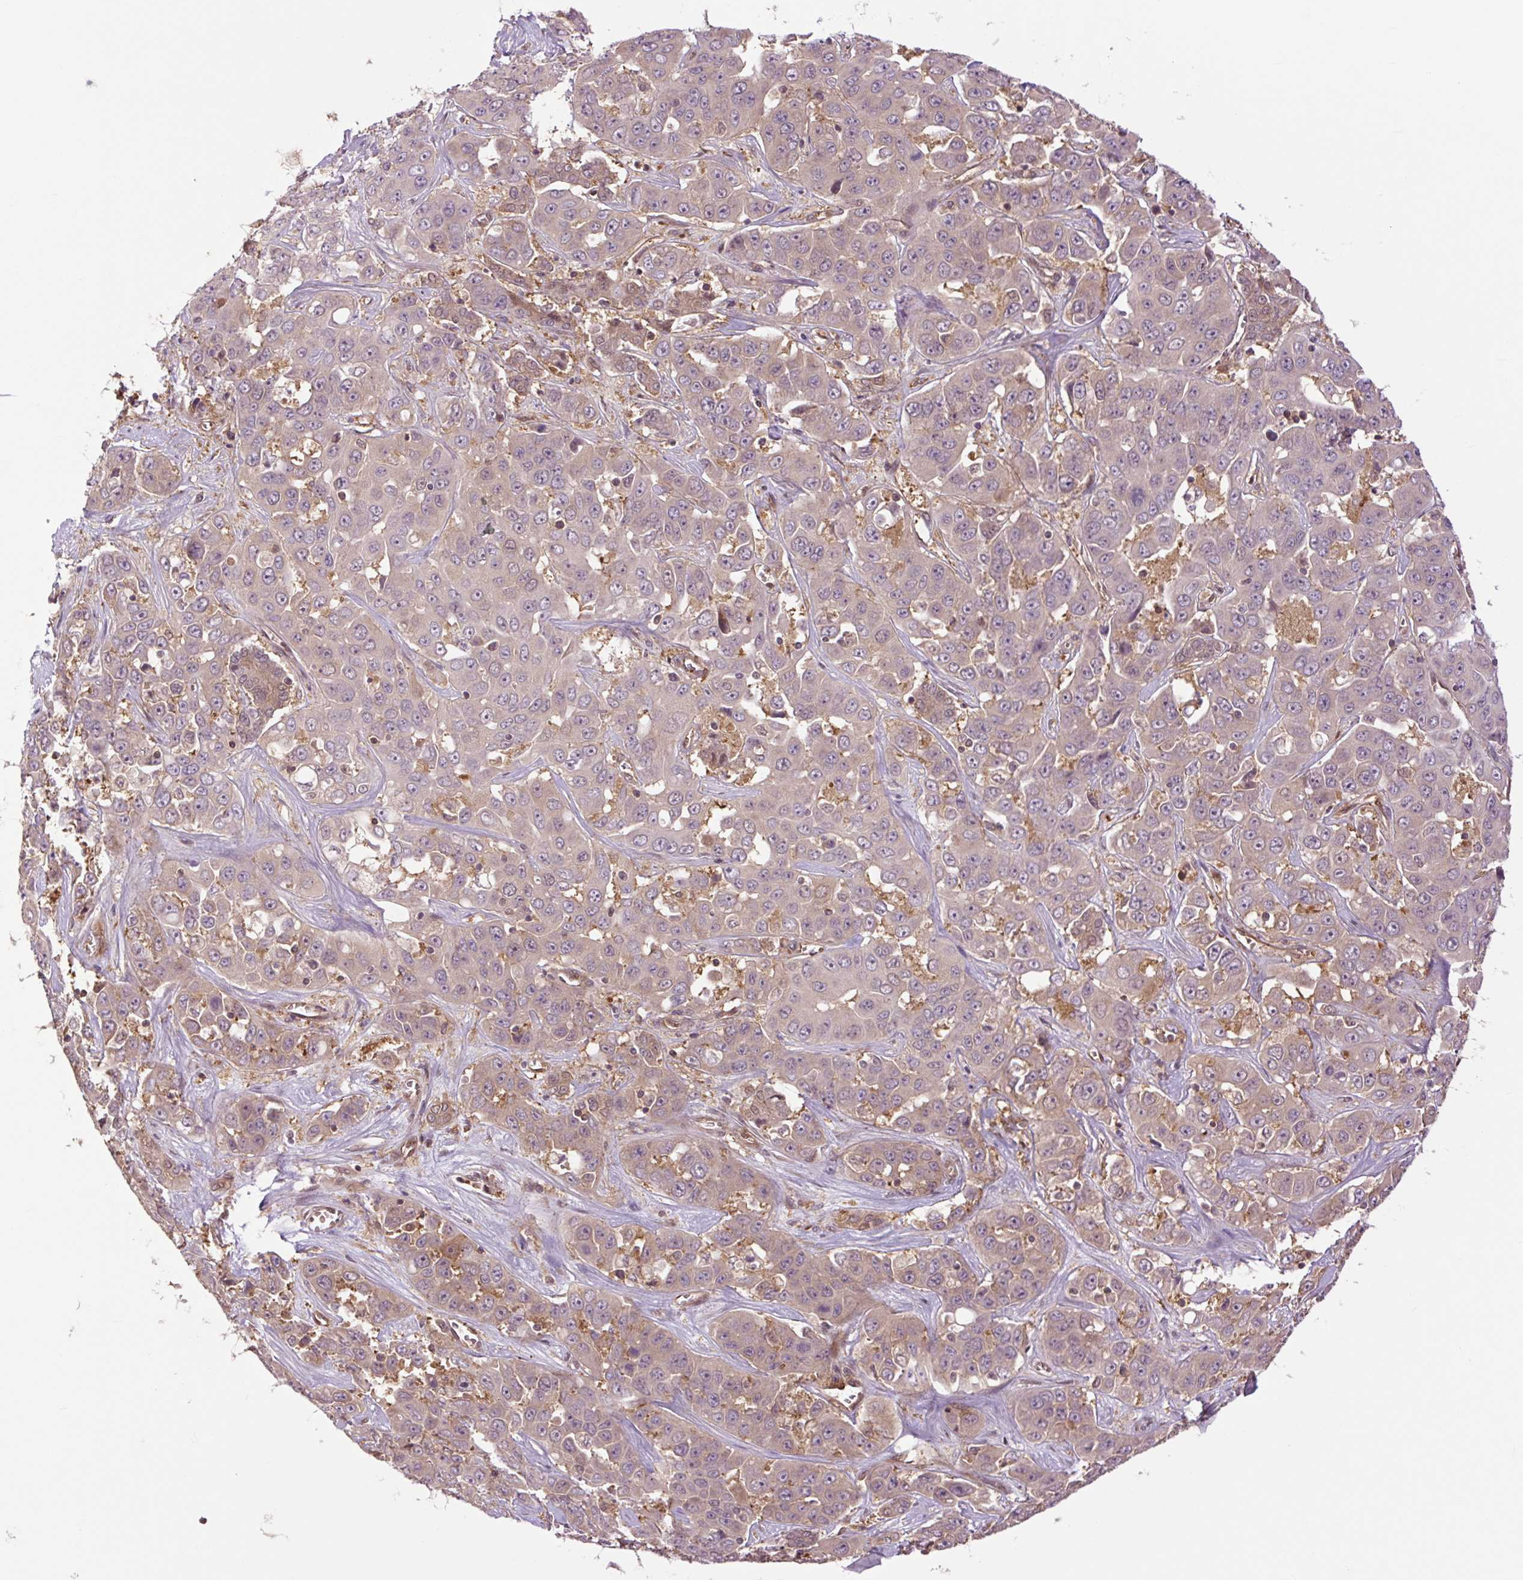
{"staining": {"intensity": "negative", "quantity": "none", "location": "none"}, "tissue": "liver cancer", "cell_type": "Tumor cells", "image_type": "cancer", "snomed": [{"axis": "morphology", "description": "Cholangiocarcinoma"}, {"axis": "topography", "description": "Liver"}], "caption": "There is no significant positivity in tumor cells of liver cholangiocarcinoma.", "gene": "TPT1", "patient": {"sex": "female", "age": 52}}